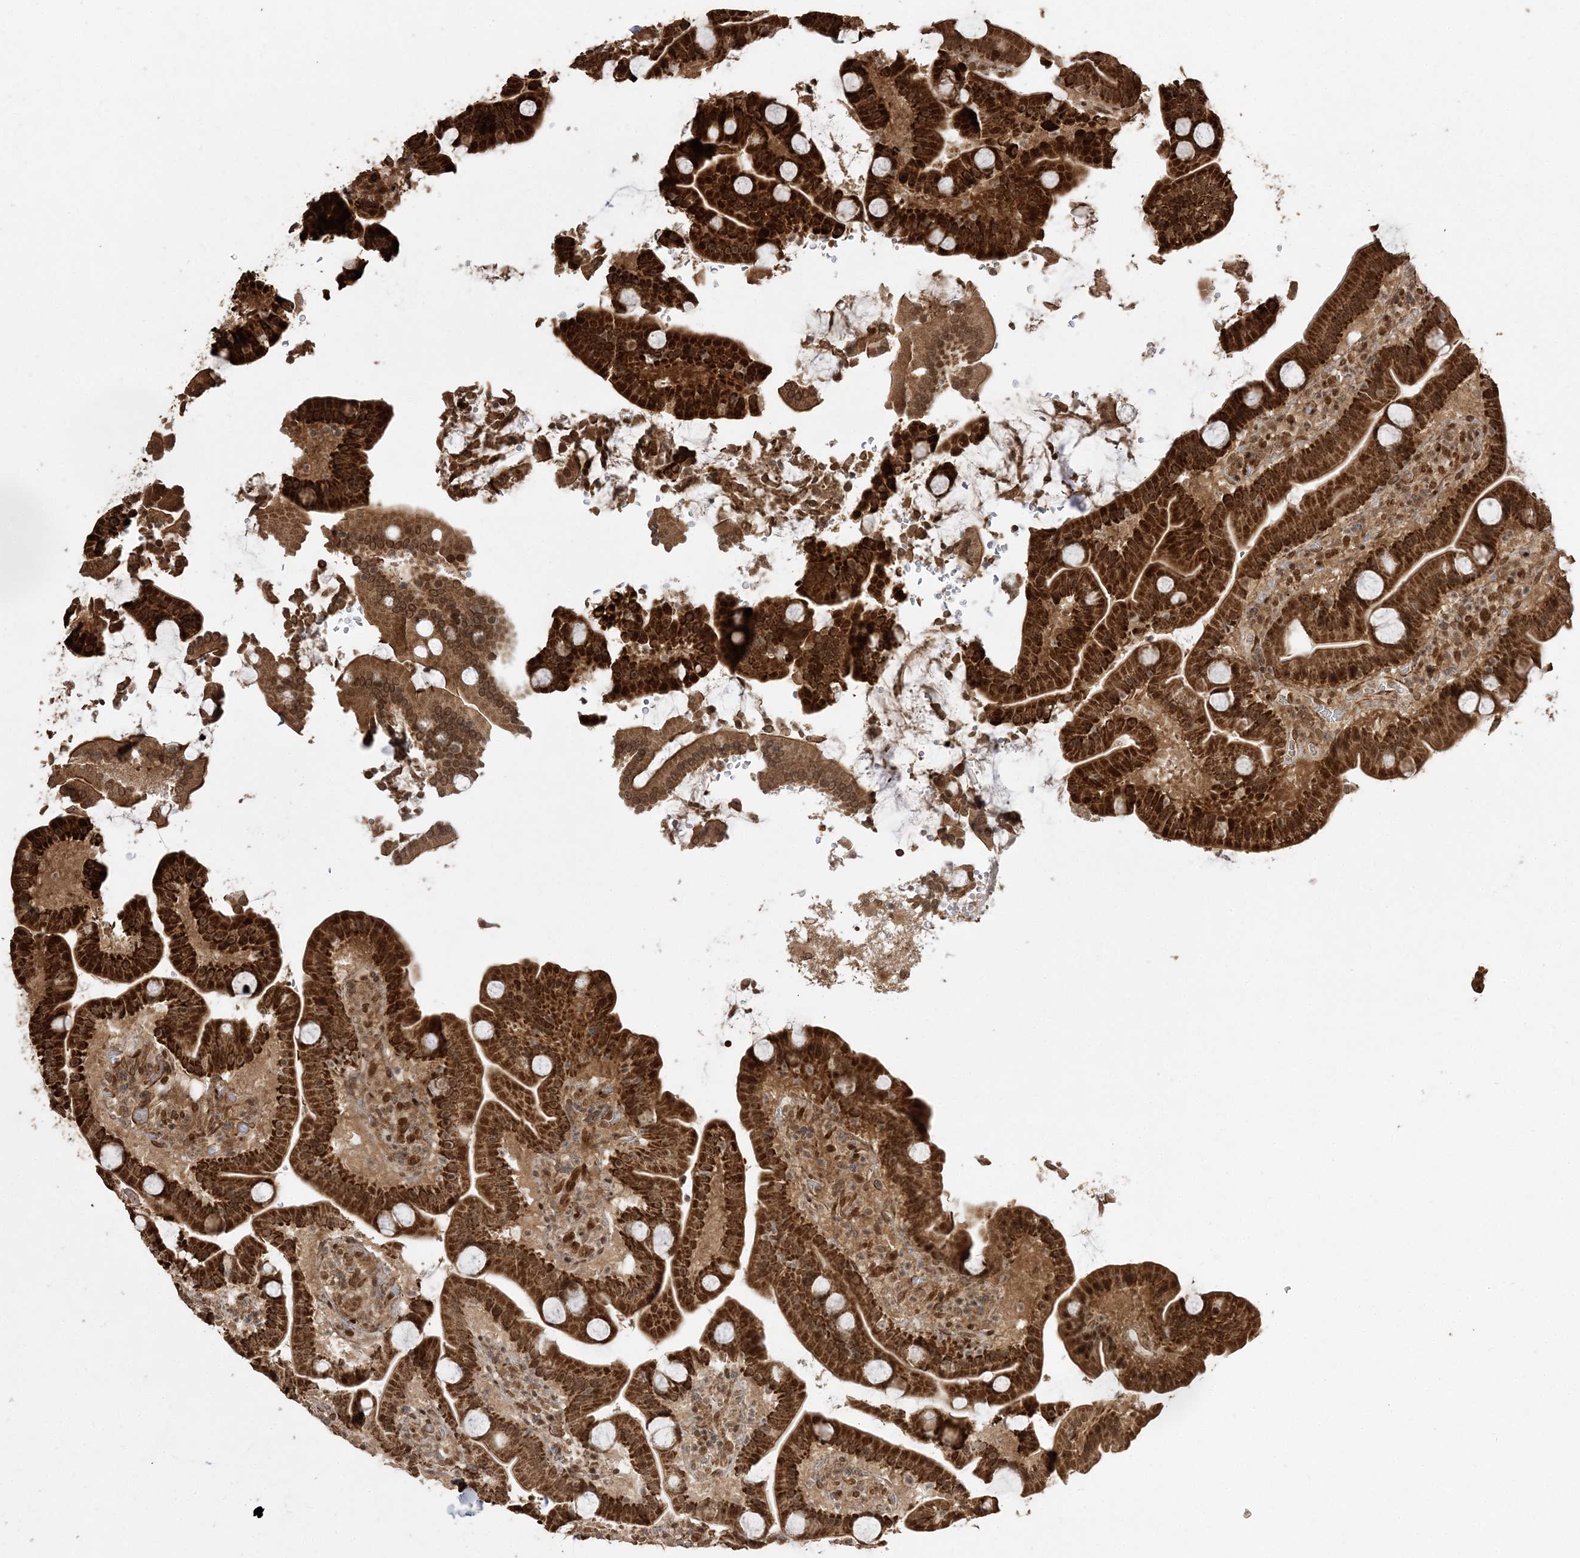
{"staining": {"intensity": "strong", "quantity": ">75%", "location": "cytoplasmic/membranous,nuclear"}, "tissue": "duodenum", "cell_type": "Glandular cells", "image_type": "normal", "snomed": [{"axis": "morphology", "description": "Normal tissue, NOS"}, {"axis": "topography", "description": "Duodenum"}], "caption": "Duodenum stained with DAB (3,3'-diaminobenzidine) immunohistochemistry displays high levels of strong cytoplasmic/membranous,nuclear staining in approximately >75% of glandular cells. The staining is performed using DAB (3,3'-diaminobenzidine) brown chromogen to label protein expression. The nuclei are counter-stained blue using hematoxylin.", "gene": "ETAA1", "patient": {"sex": "male", "age": 55}}